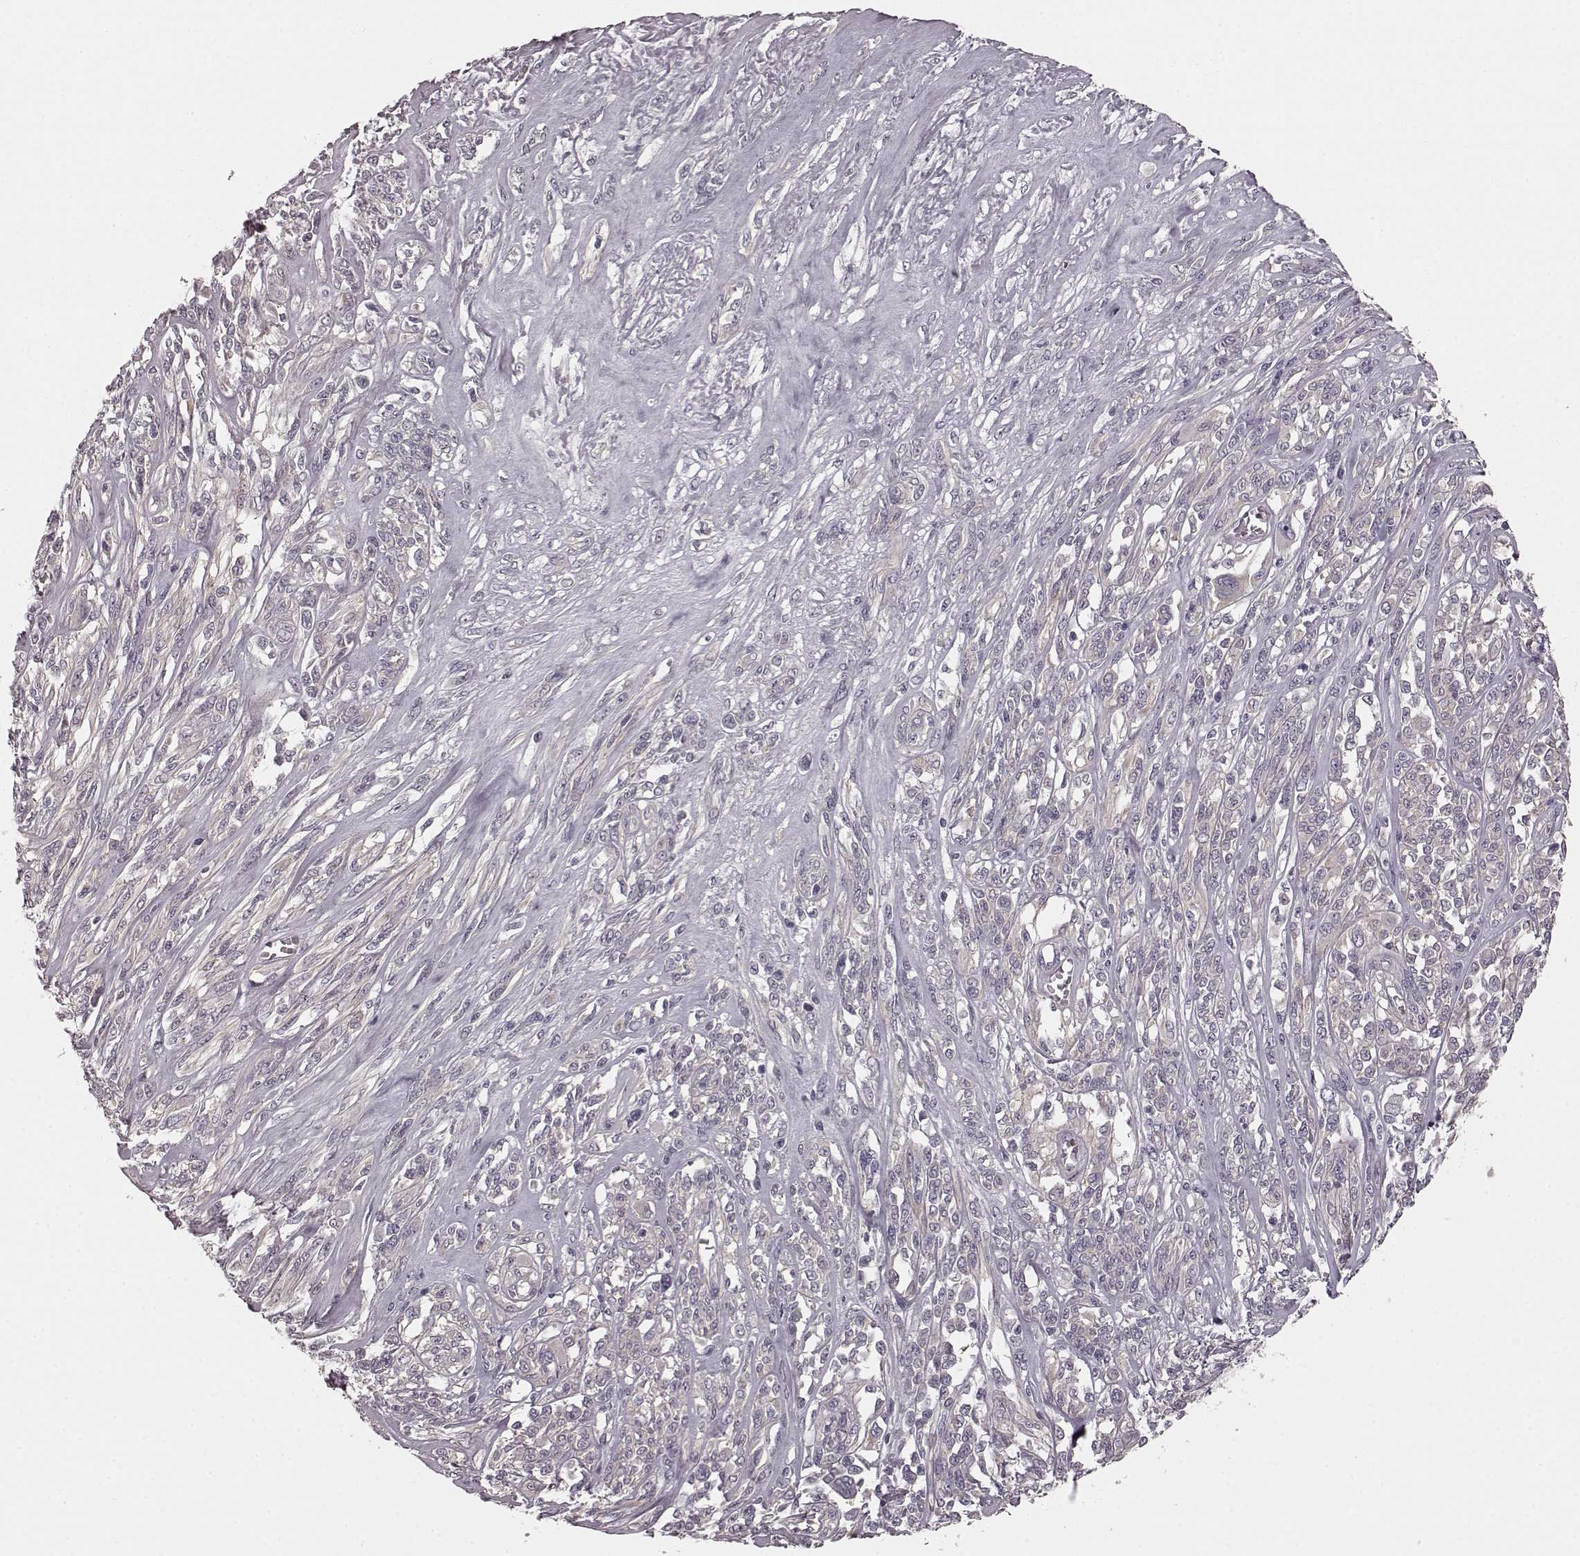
{"staining": {"intensity": "negative", "quantity": "none", "location": "none"}, "tissue": "melanoma", "cell_type": "Tumor cells", "image_type": "cancer", "snomed": [{"axis": "morphology", "description": "Malignant melanoma, NOS"}, {"axis": "topography", "description": "Skin"}], "caption": "Tumor cells show no significant protein expression in malignant melanoma. Brightfield microscopy of immunohistochemistry (IHC) stained with DAB (3,3'-diaminobenzidine) (brown) and hematoxylin (blue), captured at high magnification.", "gene": "PRKCE", "patient": {"sex": "female", "age": 91}}